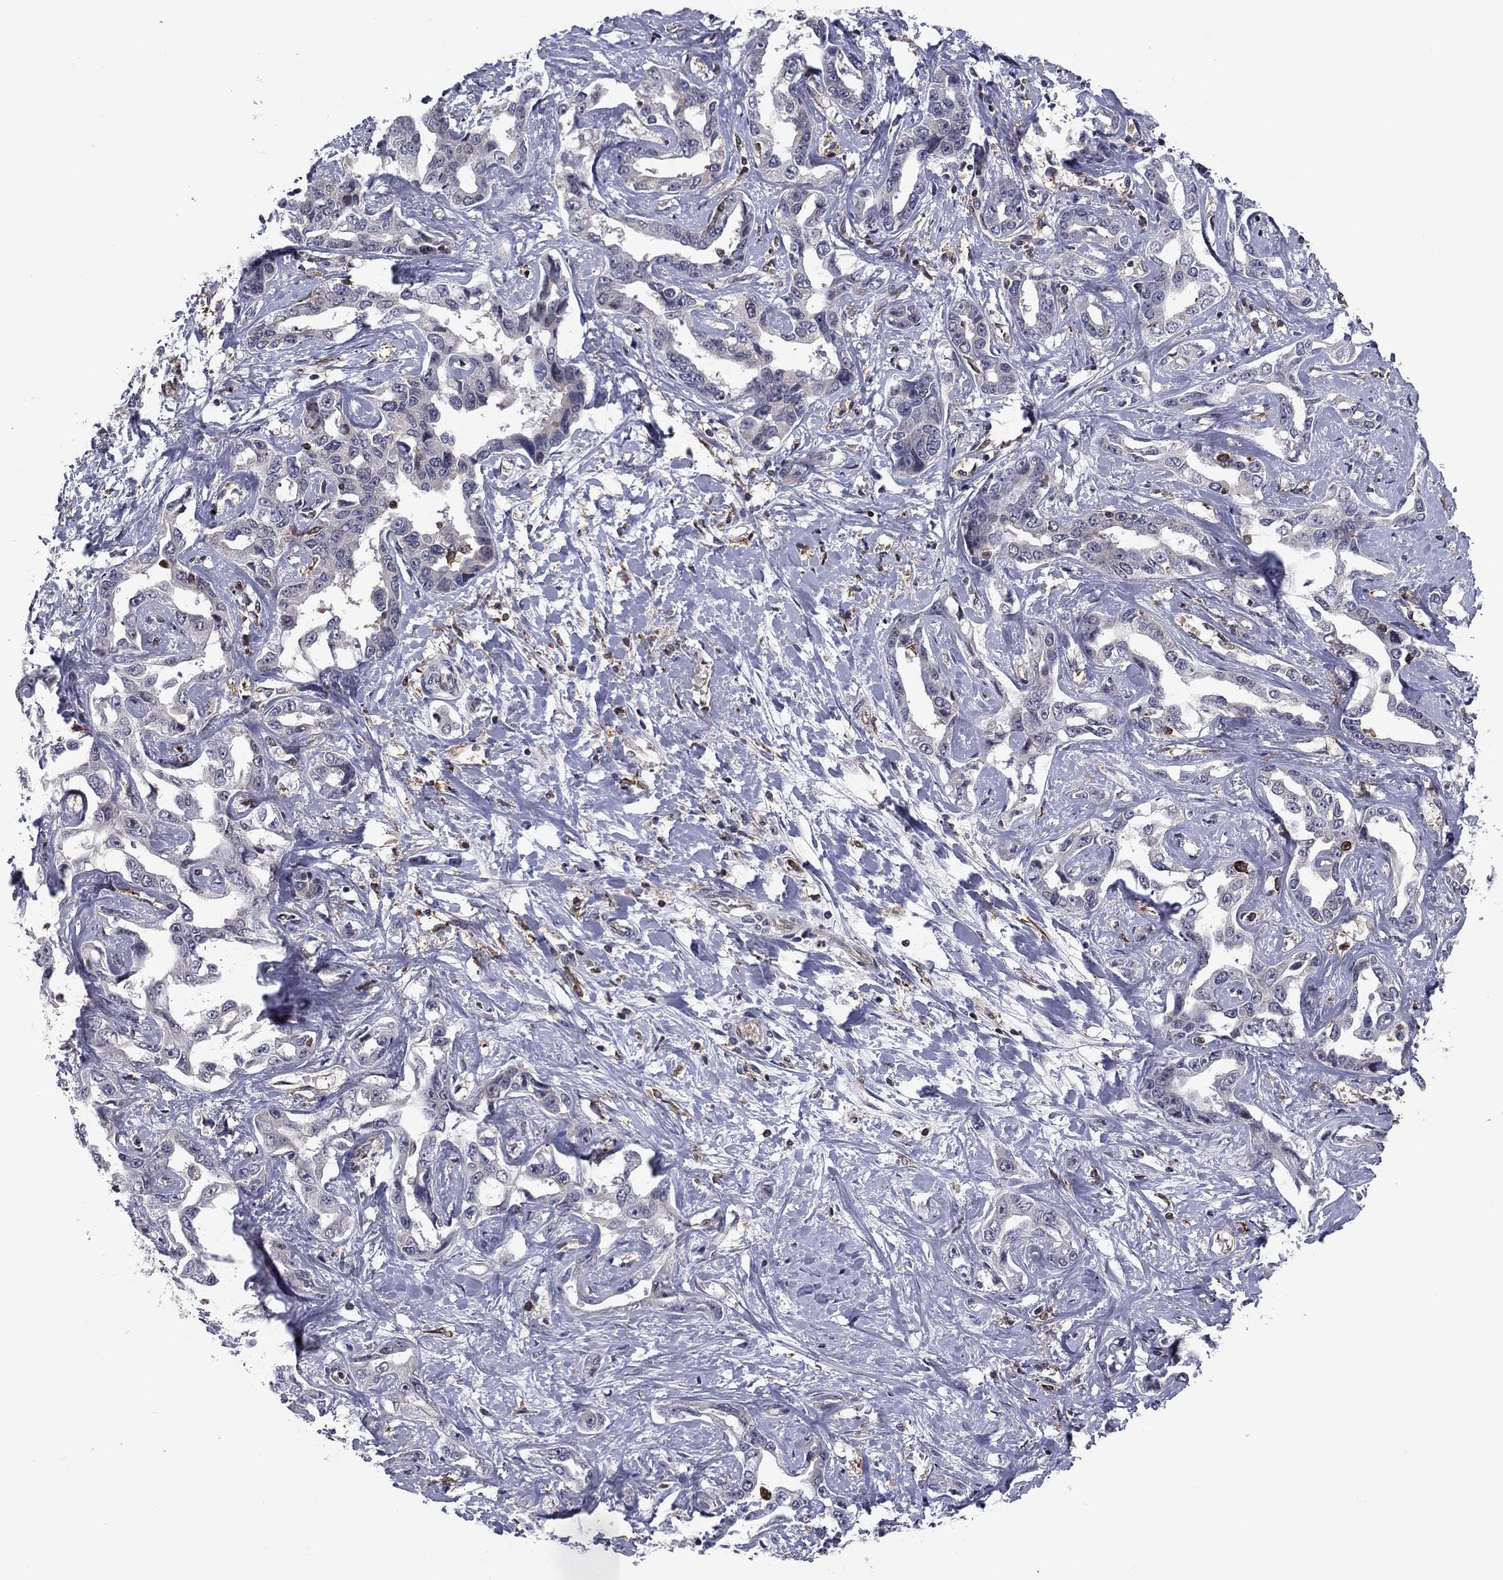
{"staining": {"intensity": "negative", "quantity": "none", "location": "none"}, "tissue": "liver cancer", "cell_type": "Tumor cells", "image_type": "cancer", "snomed": [{"axis": "morphology", "description": "Cholangiocarcinoma"}, {"axis": "topography", "description": "Liver"}], "caption": "IHC of cholangiocarcinoma (liver) exhibits no staining in tumor cells. Brightfield microscopy of IHC stained with DAB (brown) and hematoxylin (blue), captured at high magnification.", "gene": "PLCB2", "patient": {"sex": "male", "age": 59}}